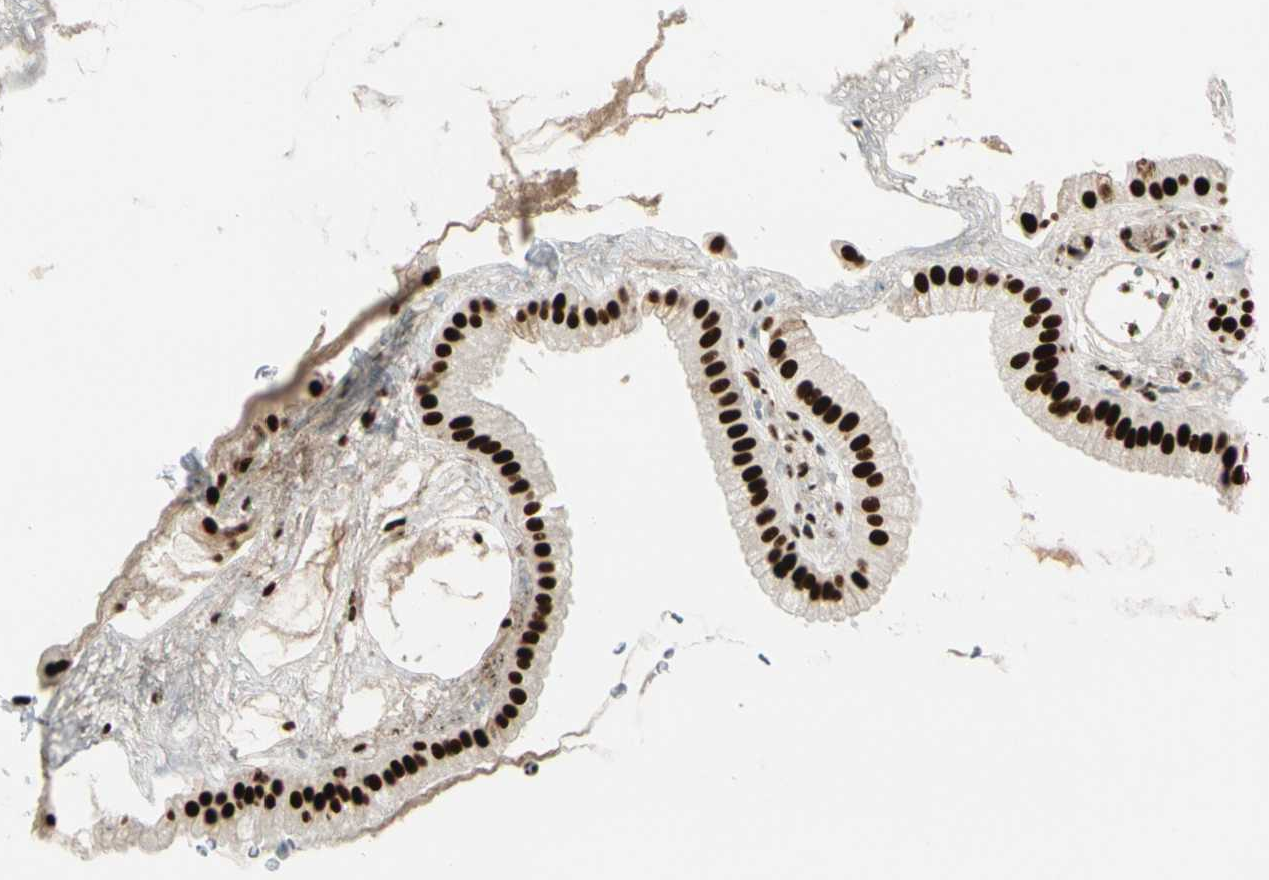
{"staining": {"intensity": "strong", "quantity": ">75%", "location": "nuclear"}, "tissue": "gallbladder", "cell_type": "Glandular cells", "image_type": "normal", "snomed": [{"axis": "morphology", "description": "Normal tissue, NOS"}, {"axis": "topography", "description": "Gallbladder"}], "caption": "Strong nuclear positivity for a protein is appreciated in about >75% of glandular cells of benign gallbladder using immunohistochemistry (IHC).", "gene": "CCAR1", "patient": {"sex": "female", "age": 64}}